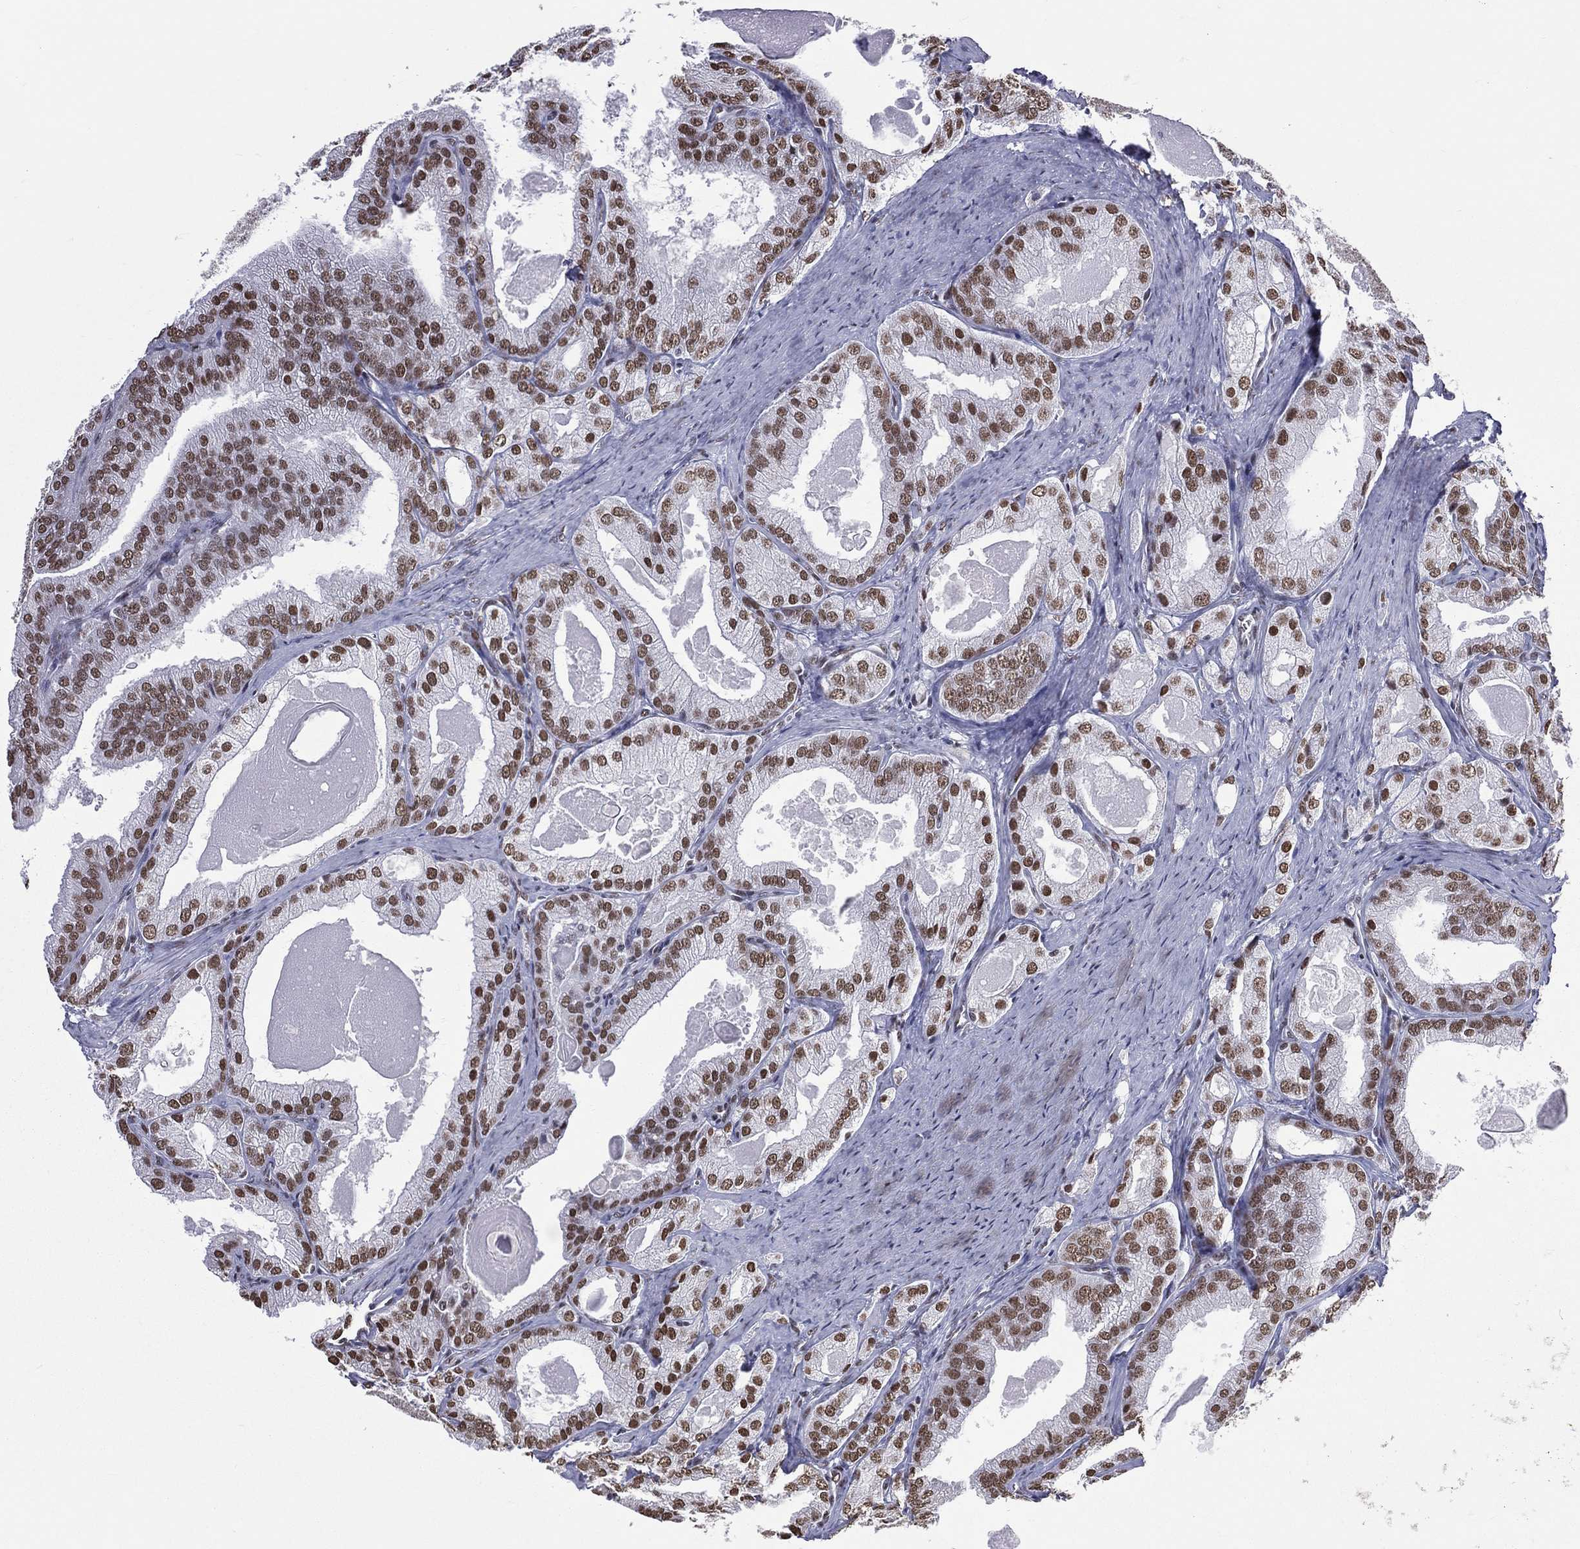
{"staining": {"intensity": "moderate", "quantity": ">75%", "location": "nuclear"}, "tissue": "prostate cancer", "cell_type": "Tumor cells", "image_type": "cancer", "snomed": [{"axis": "morphology", "description": "Adenocarcinoma, NOS"}, {"axis": "morphology", "description": "Adenocarcinoma, High grade"}, {"axis": "topography", "description": "Prostate"}], "caption": "Immunohistochemistry (DAB (3,3'-diaminobenzidine)) staining of prostate cancer (adenocarcinoma (high-grade)) displays moderate nuclear protein expression in approximately >75% of tumor cells.", "gene": "ZNF7", "patient": {"sex": "male", "age": 70}}